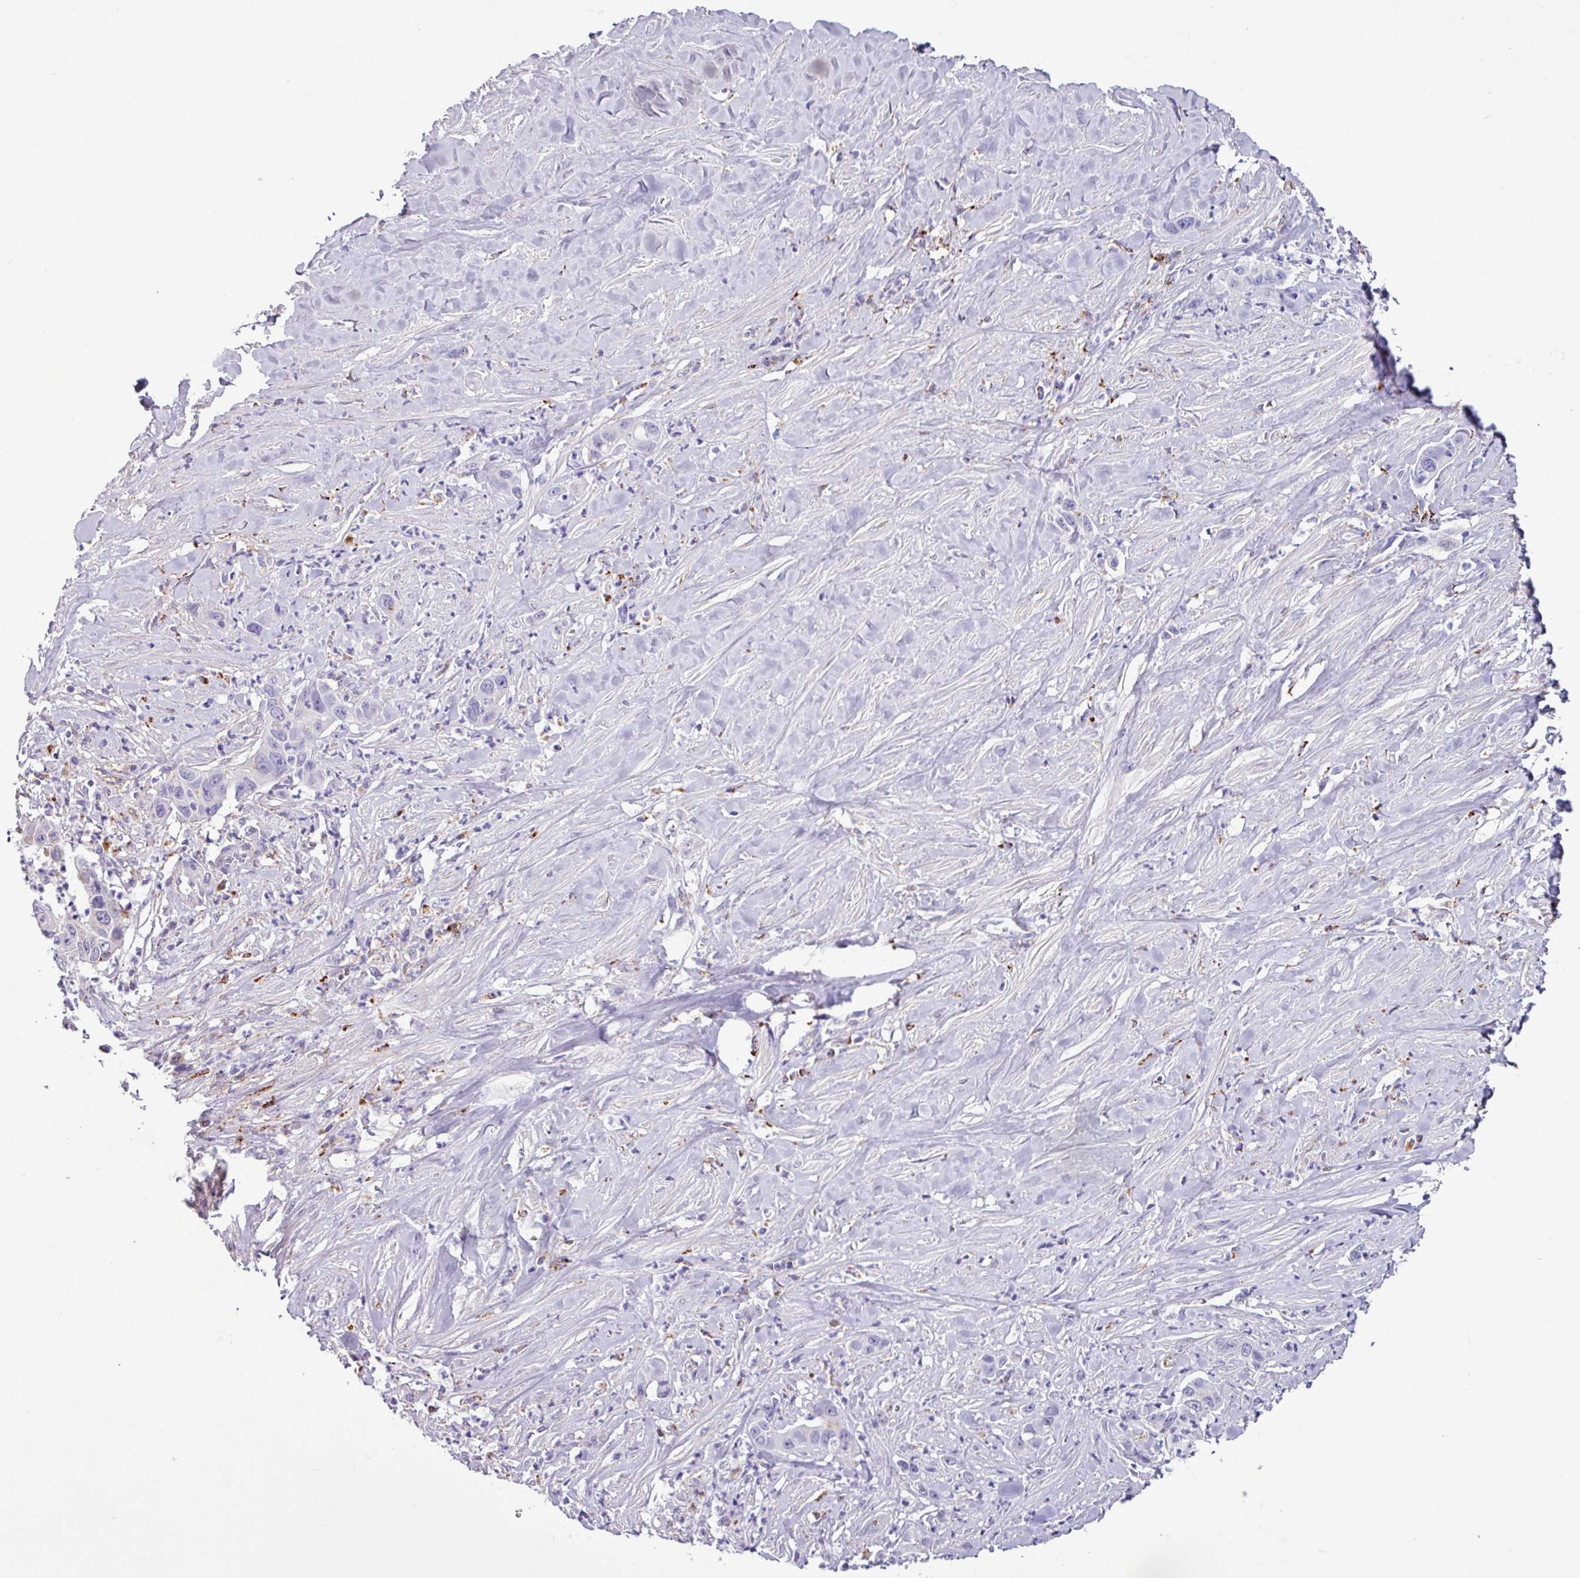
{"staining": {"intensity": "negative", "quantity": "none", "location": "none"}, "tissue": "pancreatic cancer", "cell_type": "Tumor cells", "image_type": "cancer", "snomed": [{"axis": "morphology", "description": "Adenocarcinoma, NOS"}, {"axis": "topography", "description": "Pancreas"}], "caption": "This is an immunohistochemistry (IHC) image of pancreatic cancer (adenocarcinoma). There is no positivity in tumor cells.", "gene": "AMIGO2", "patient": {"sex": "male", "age": 73}}